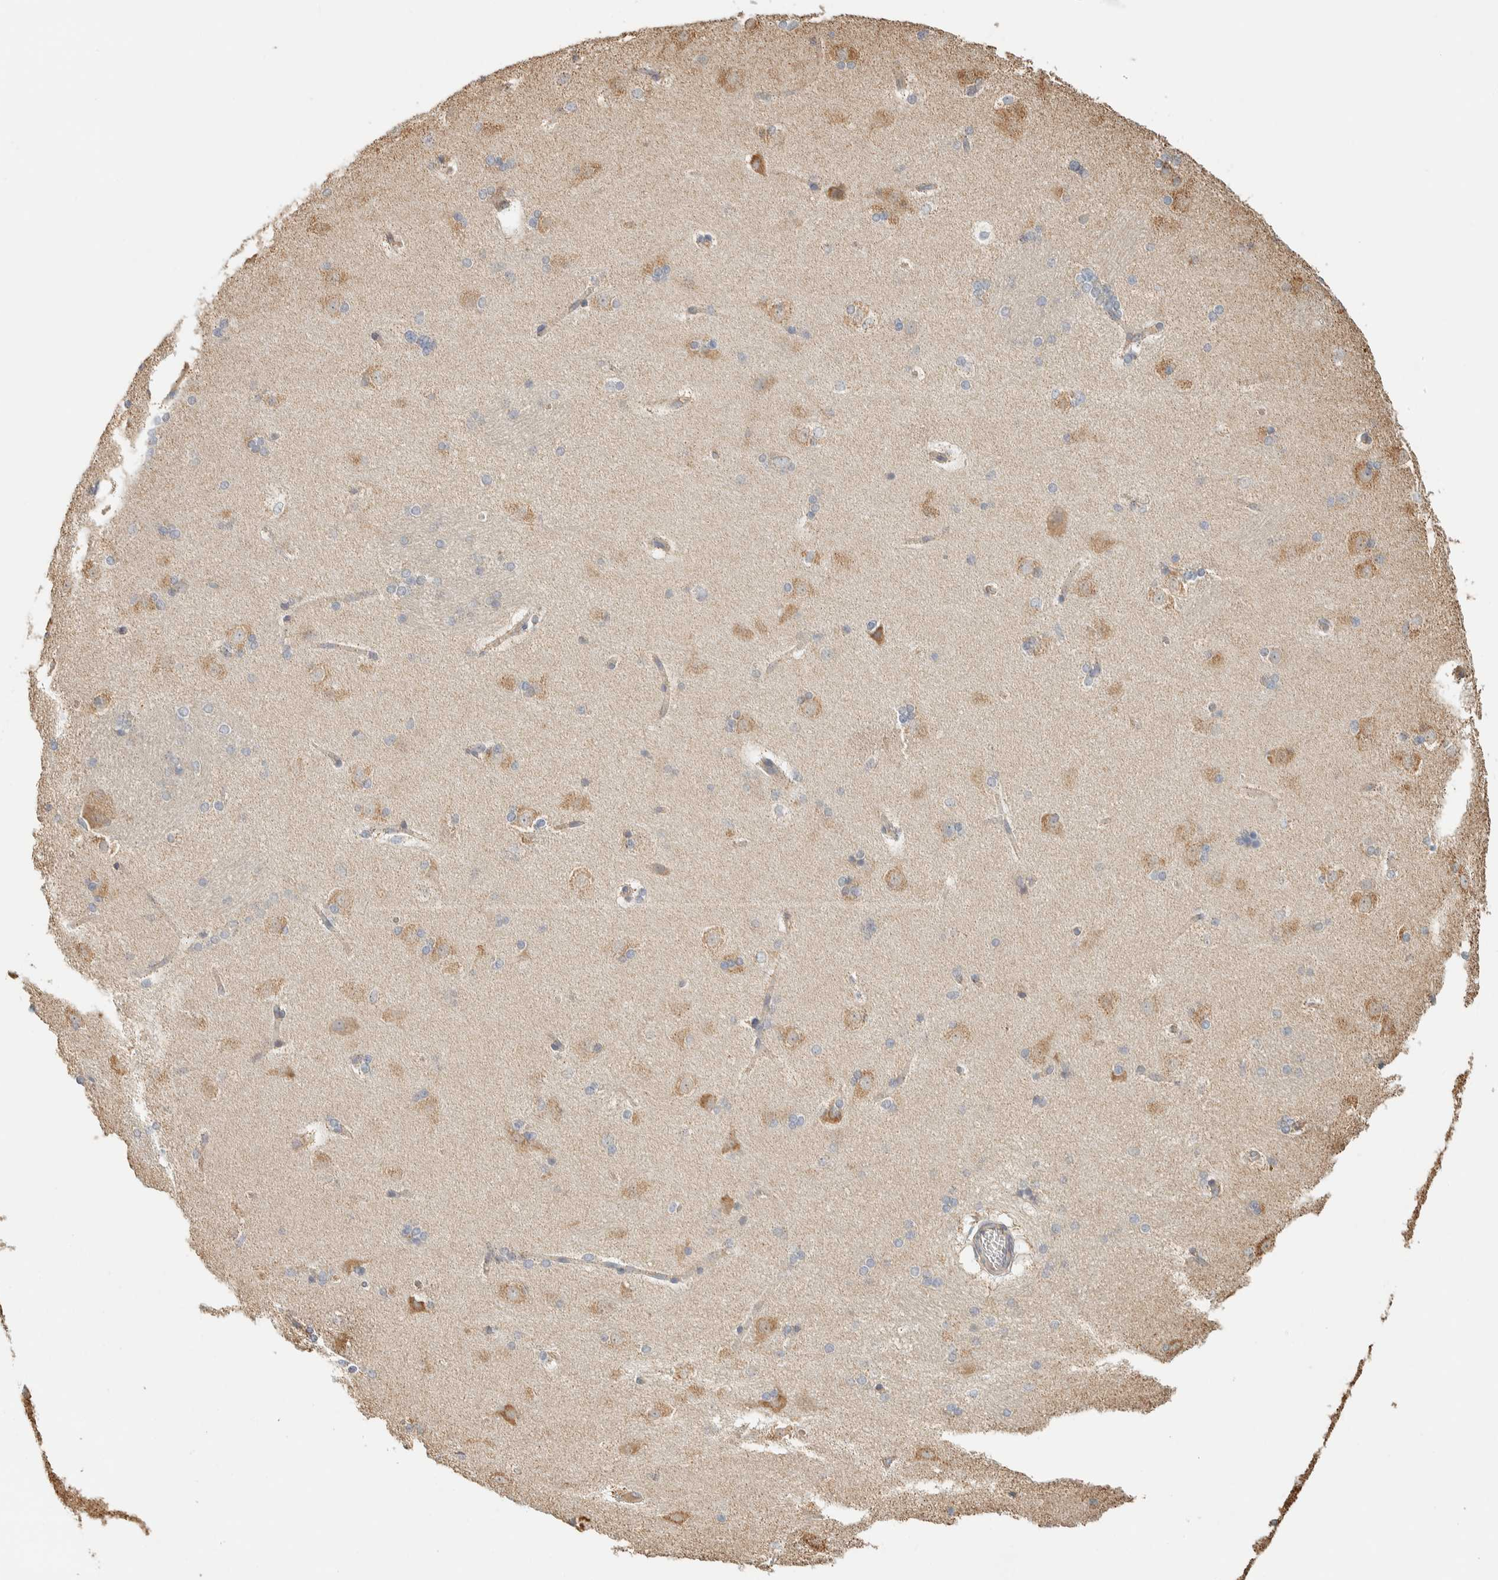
{"staining": {"intensity": "moderate", "quantity": "<25%", "location": "cytoplasmic/membranous"}, "tissue": "caudate", "cell_type": "Glial cells", "image_type": "normal", "snomed": [{"axis": "morphology", "description": "Normal tissue, NOS"}, {"axis": "topography", "description": "Lateral ventricle wall"}], "caption": "Brown immunohistochemical staining in normal human caudate demonstrates moderate cytoplasmic/membranous staining in about <25% of glial cells. The protein is stained brown, and the nuclei are stained in blue (DAB IHC with brightfield microscopy, high magnification).", "gene": "RAB11FIP1", "patient": {"sex": "female", "age": 19}}